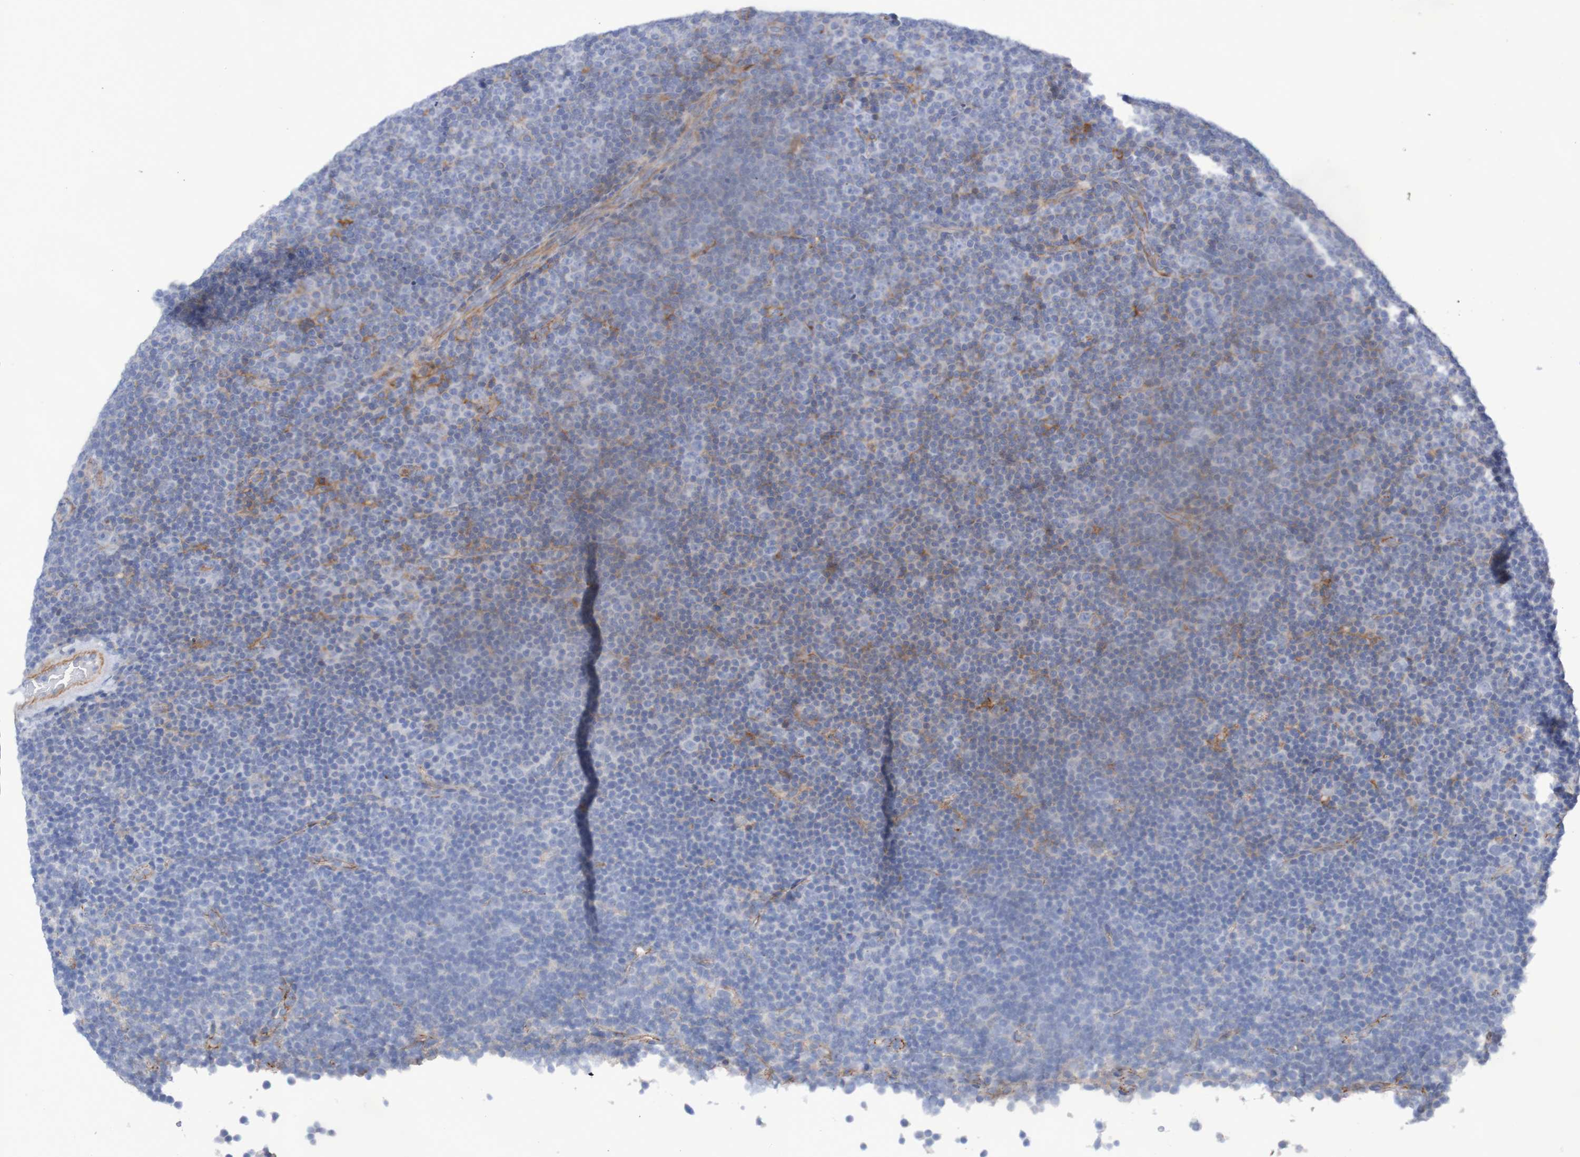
{"staining": {"intensity": "negative", "quantity": "none", "location": "none"}, "tissue": "lymphoma", "cell_type": "Tumor cells", "image_type": "cancer", "snomed": [{"axis": "morphology", "description": "Malignant lymphoma, non-Hodgkin's type, Low grade"}, {"axis": "topography", "description": "Lymph node"}], "caption": "Tumor cells are negative for protein expression in human lymphoma.", "gene": "NECTIN2", "patient": {"sex": "female", "age": 67}}